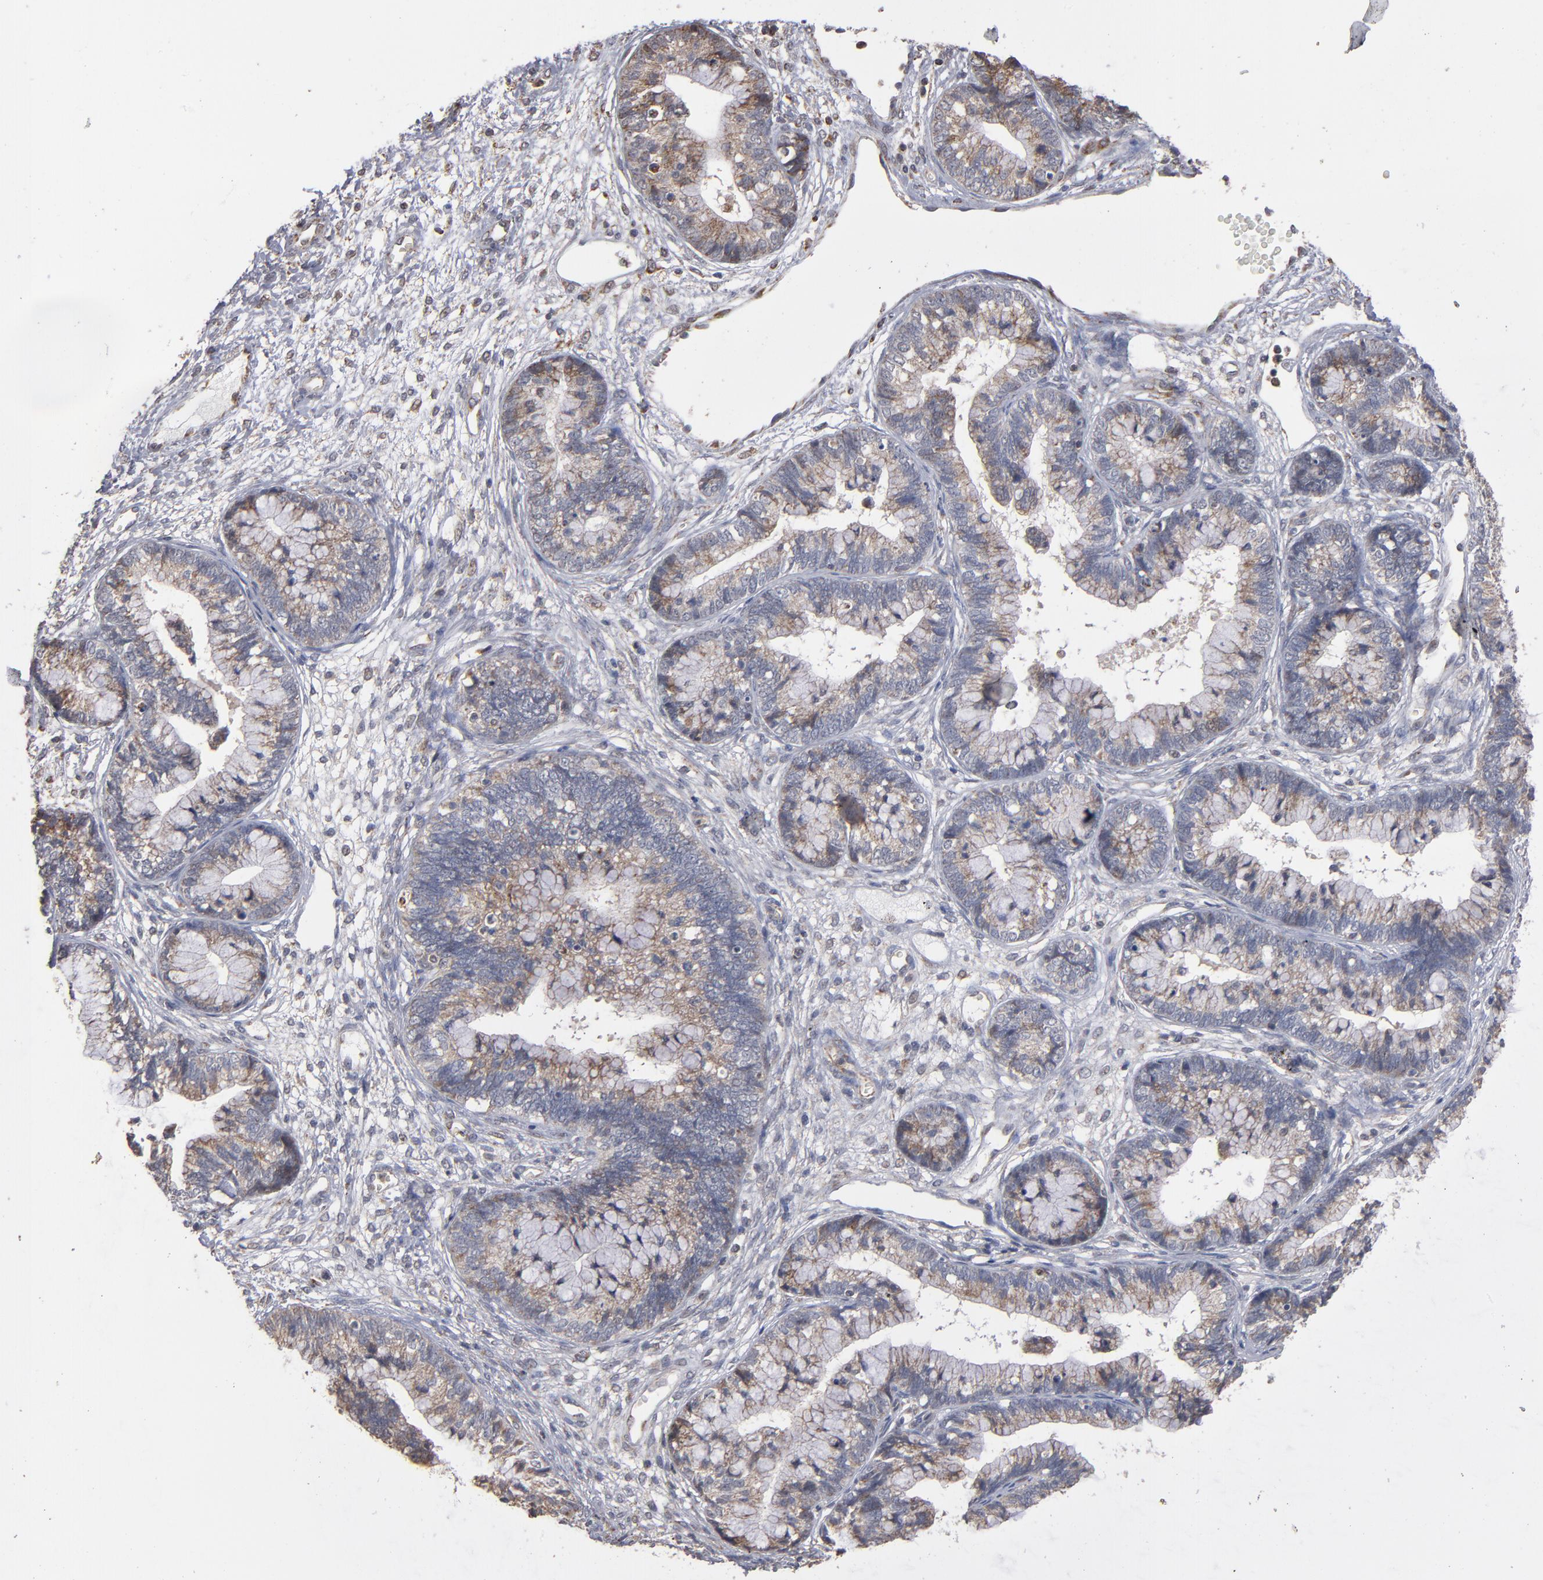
{"staining": {"intensity": "weak", "quantity": ">75%", "location": "cytoplasmic/membranous"}, "tissue": "cervical cancer", "cell_type": "Tumor cells", "image_type": "cancer", "snomed": [{"axis": "morphology", "description": "Adenocarcinoma, NOS"}, {"axis": "topography", "description": "Cervix"}], "caption": "A low amount of weak cytoplasmic/membranous expression is identified in about >75% of tumor cells in cervical cancer tissue. The staining was performed using DAB (3,3'-diaminobenzidine), with brown indicating positive protein expression. Nuclei are stained blue with hematoxylin.", "gene": "MIPOL1", "patient": {"sex": "female", "age": 44}}